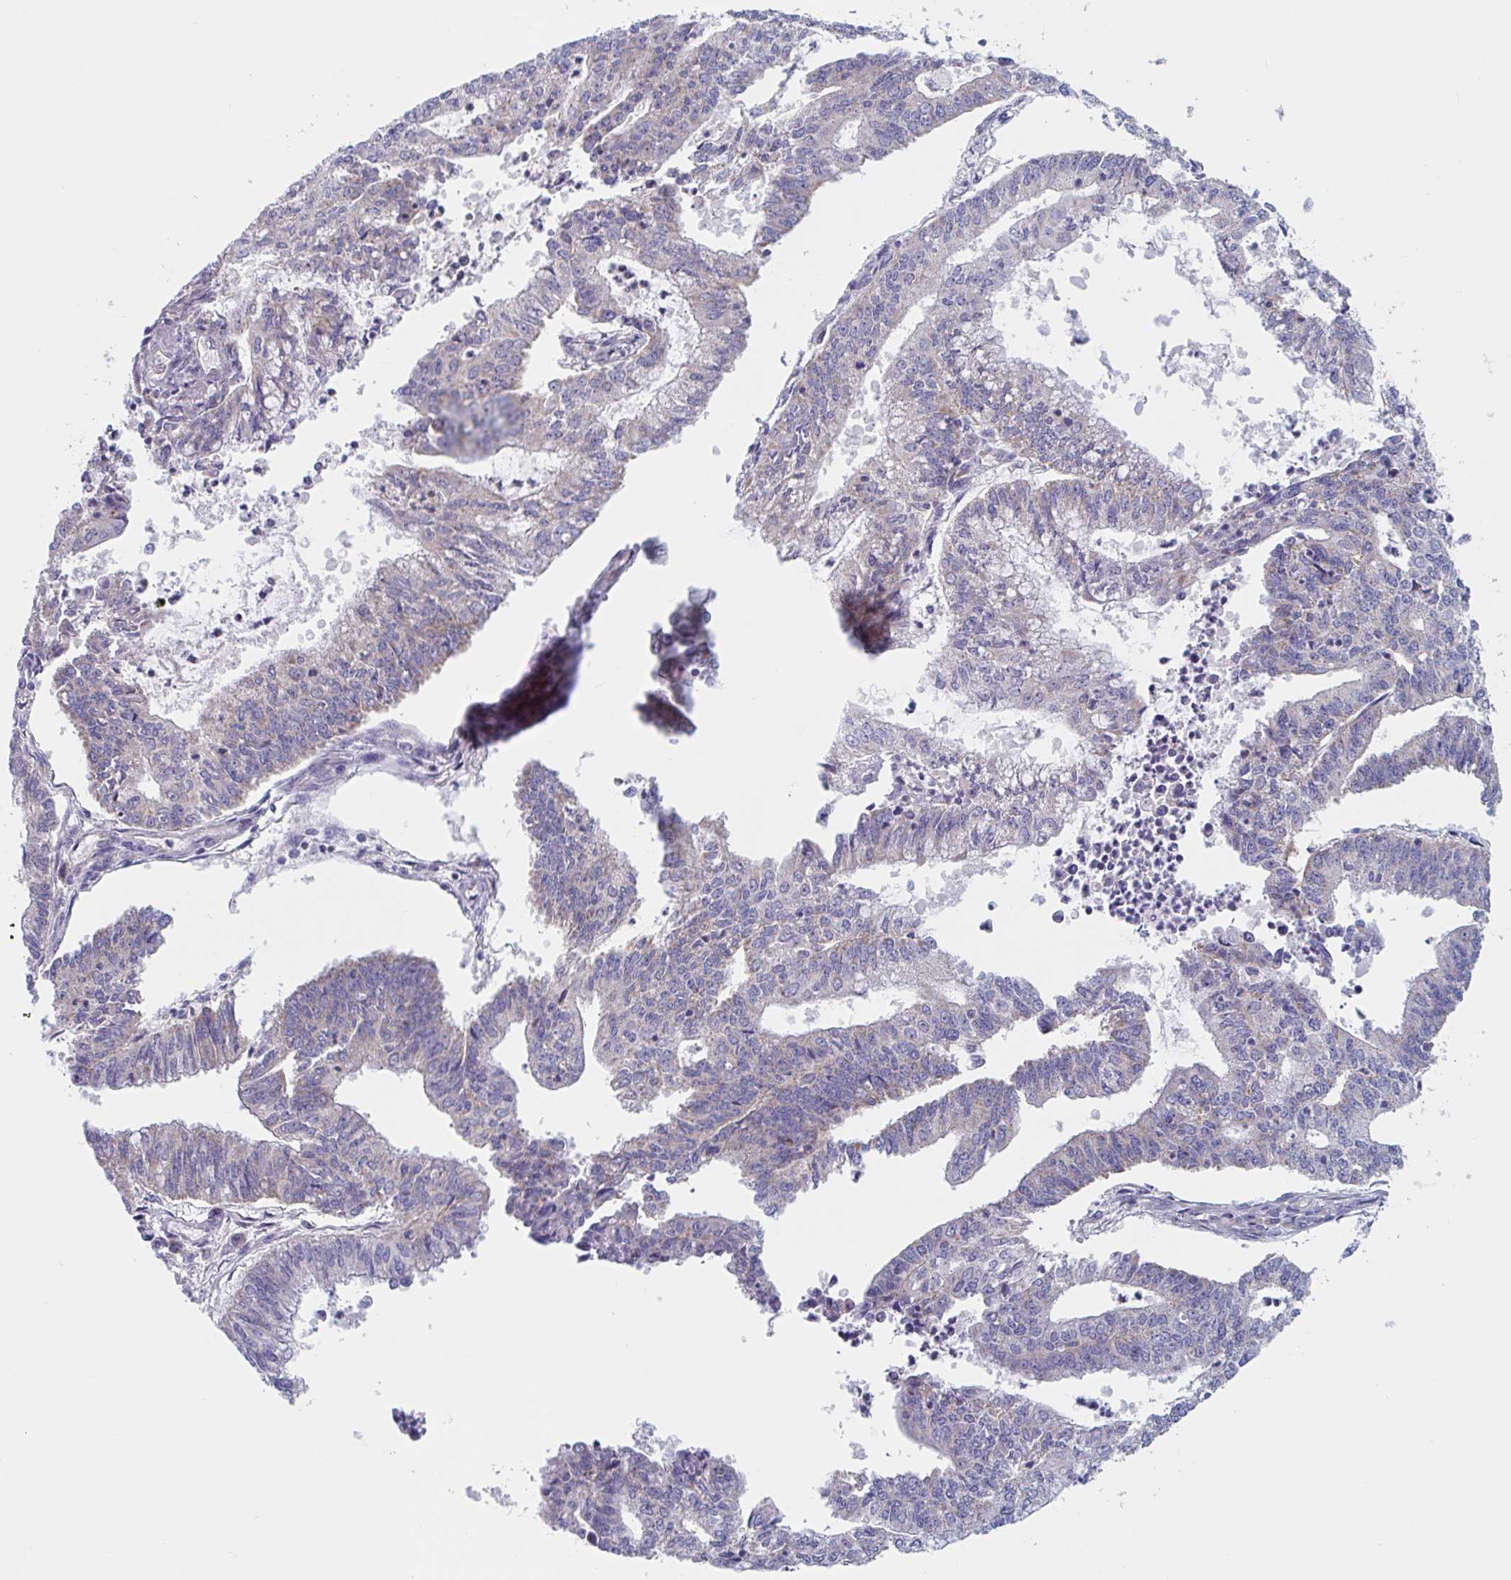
{"staining": {"intensity": "negative", "quantity": "none", "location": "none"}, "tissue": "endometrial cancer", "cell_type": "Tumor cells", "image_type": "cancer", "snomed": [{"axis": "morphology", "description": "Adenocarcinoma, NOS"}, {"axis": "topography", "description": "Endometrium"}], "caption": "Tumor cells are negative for protein expression in human adenocarcinoma (endometrial). (DAB immunohistochemistry, high magnification).", "gene": "MRPL53", "patient": {"sex": "female", "age": 61}}